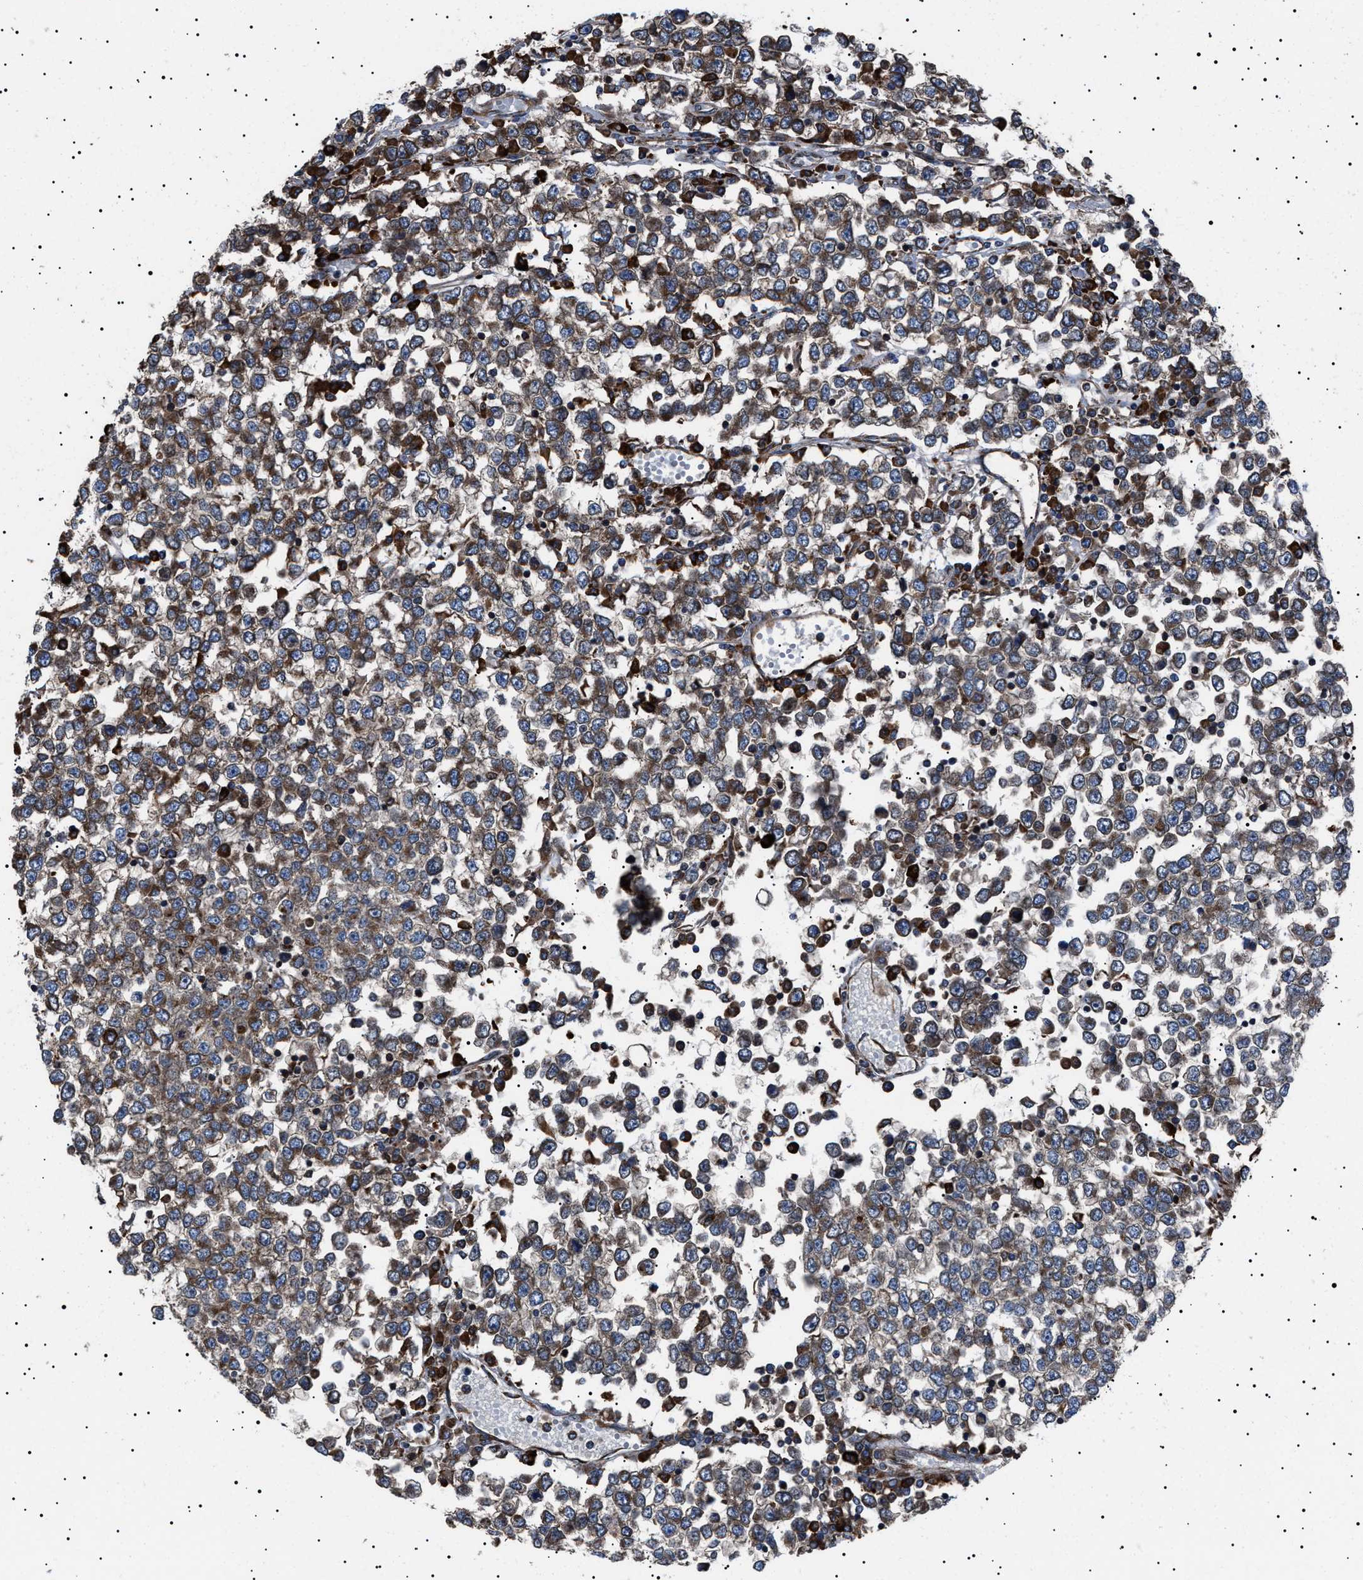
{"staining": {"intensity": "moderate", "quantity": ">75%", "location": "cytoplasmic/membranous"}, "tissue": "testis cancer", "cell_type": "Tumor cells", "image_type": "cancer", "snomed": [{"axis": "morphology", "description": "Seminoma, NOS"}, {"axis": "topography", "description": "Testis"}], "caption": "This is a photomicrograph of IHC staining of testis seminoma, which shows moderate expression in the cytoplasmic/membranous of tumor cells.", "gene": "TOP1MT", "patient": {"sex": "male", "age": 65}}